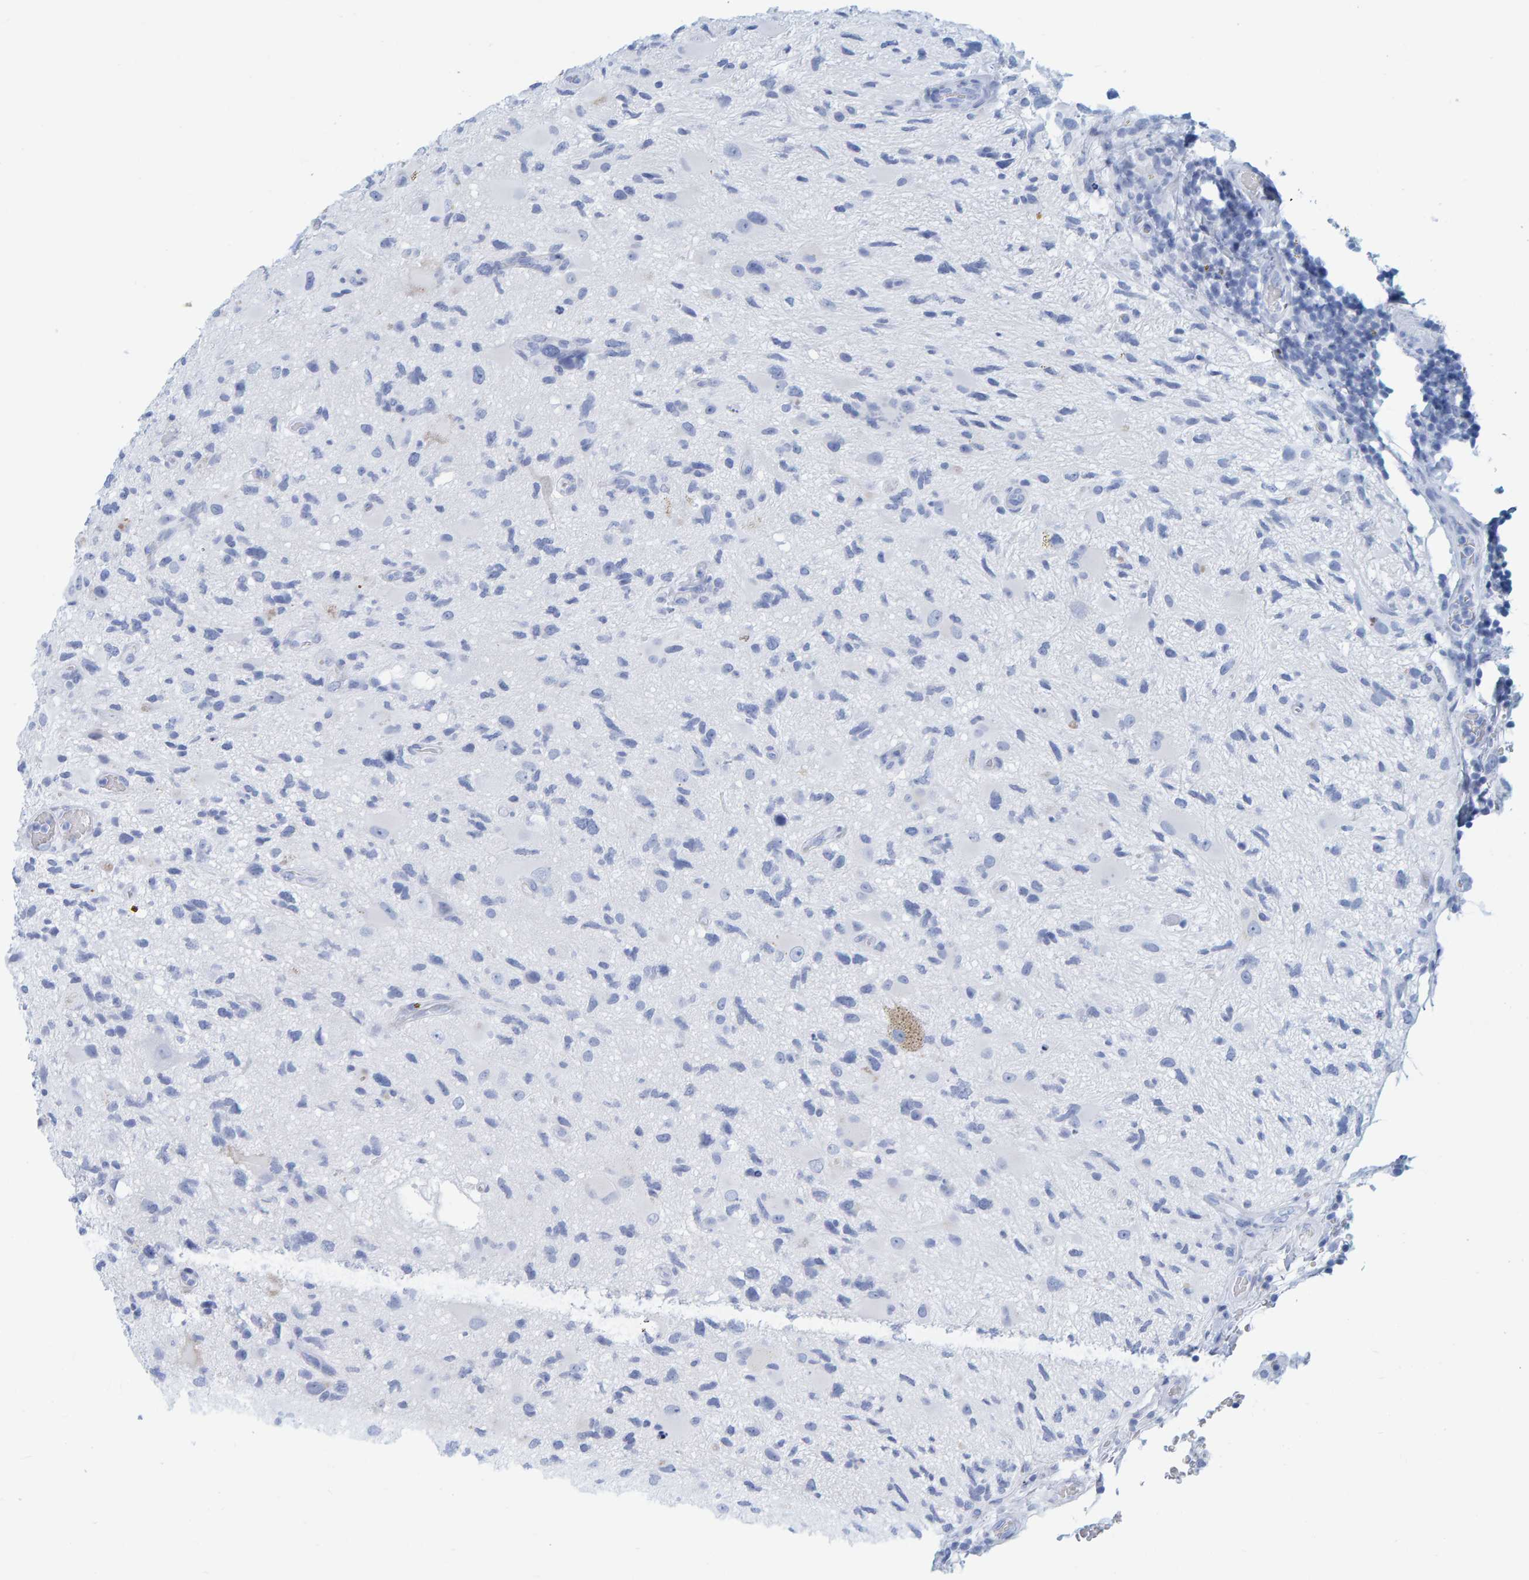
{"staining": {"intensity": "negative", "quantity": "none", "location": "none"}, "tissue": "glioma", "cell_type": "Tumor cells", "image_type": "cancer", "snomed": [{"axis": "morphology", "description": "Glioma, malignant, High grade"}, {"axis": "topography", "description": "Brain"}], "caption": "Immunohistochemical staining of human malignant glioma (high-grade) displays no significant staining in tumor cells.", "gene": "SFTPC", "patient": {"sex": "male", "age": 33}}